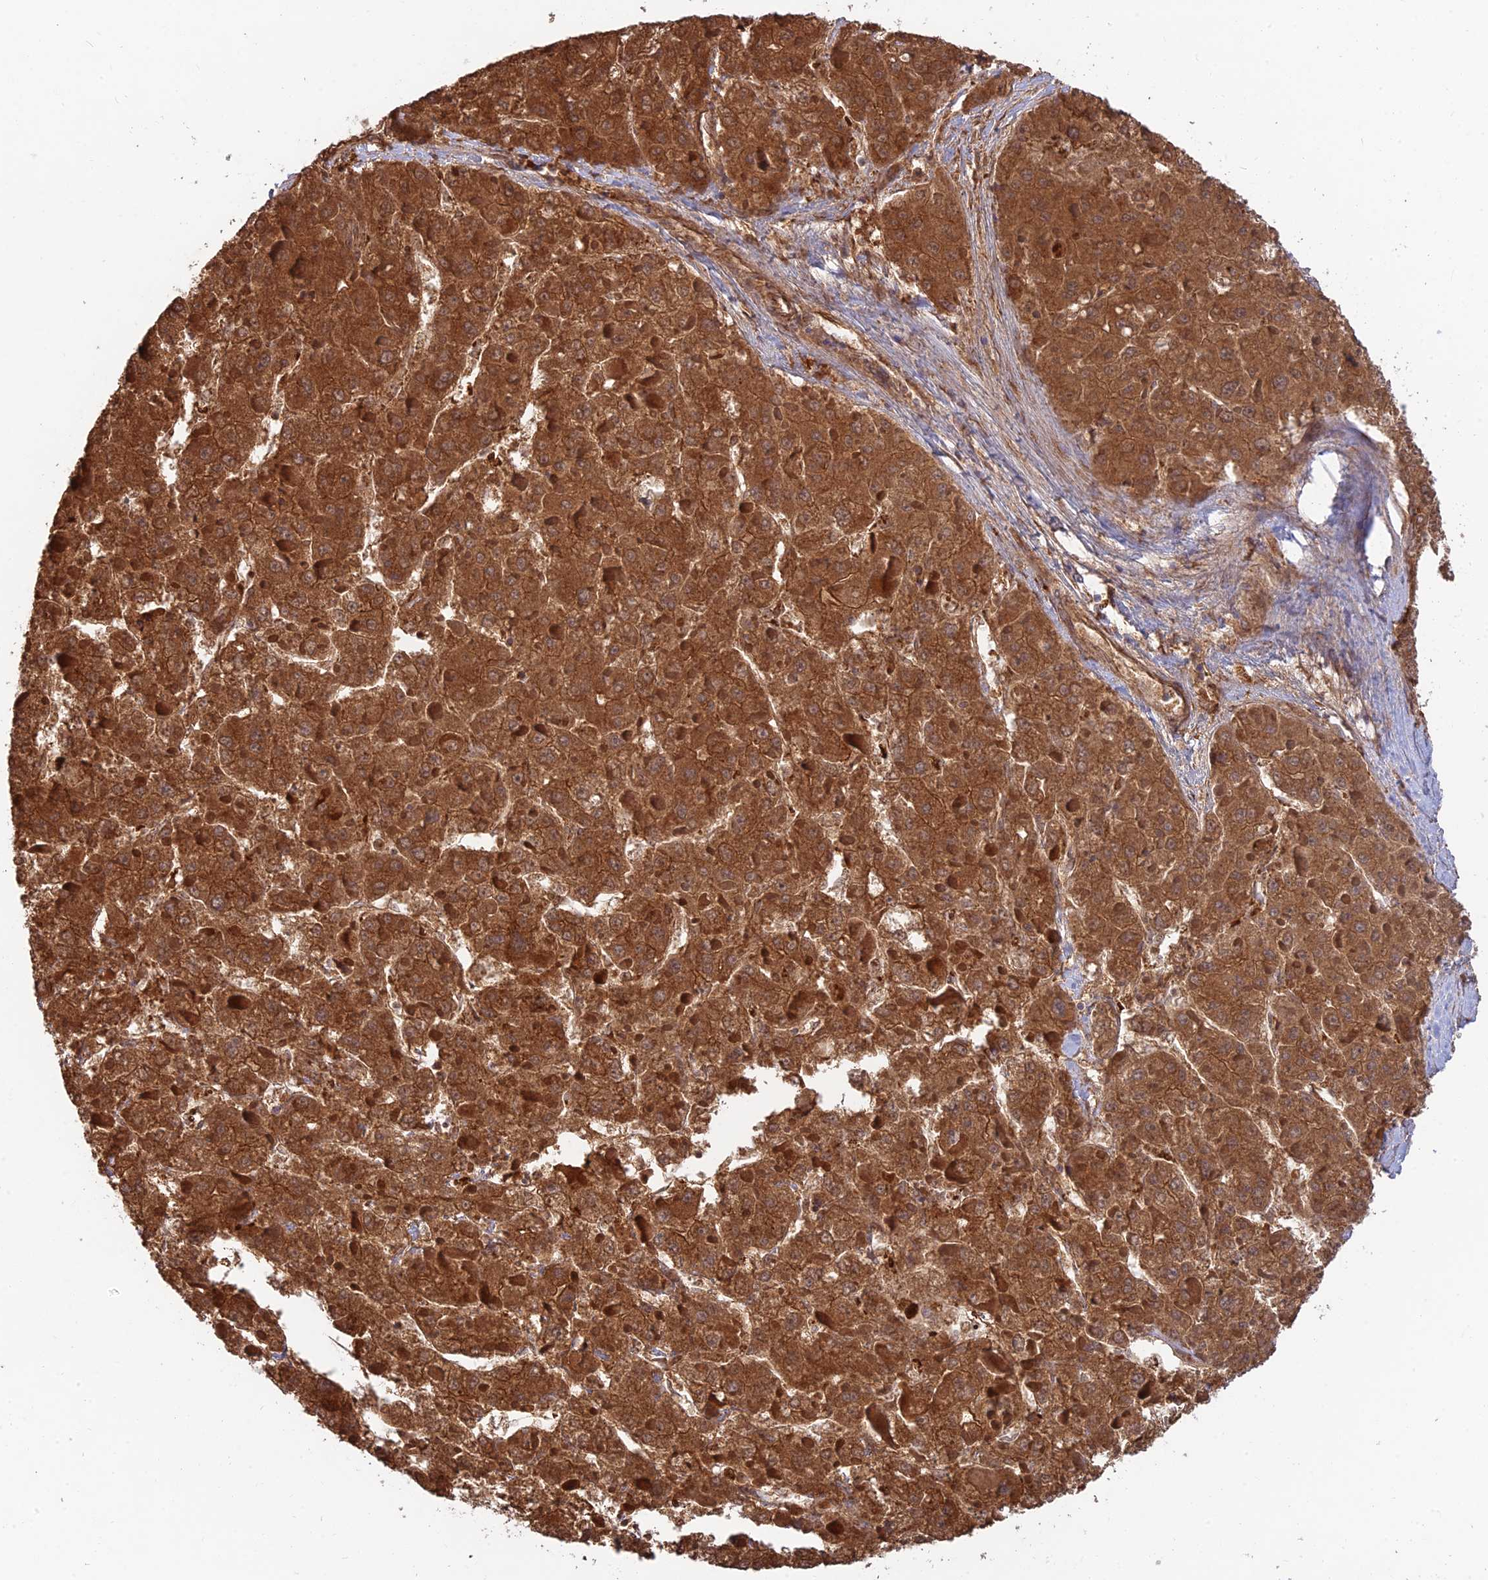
{"staining": {"intensity": "strong", "quantity": ">75%", "location": "cytoplasmic/membranous"}, "tissue": "liver cancer", "cell_type": "Tumor cells", "image_type": "cancer", "snomed": [{"axis": "morphology", "description": "Carcinoma, Hepatocellular, NOS"}, {"axis": "topography", "description": "Liver"}], "caption": "Hepatocellular carcinoma (liver) was stained to show a protein in brown. There is high levels of strong cytoplasmic/membranous positivity in approximately >75% of tumor cells.", "gene": "GOLGA3", "patient": {"sex": "female", "age": 73}}